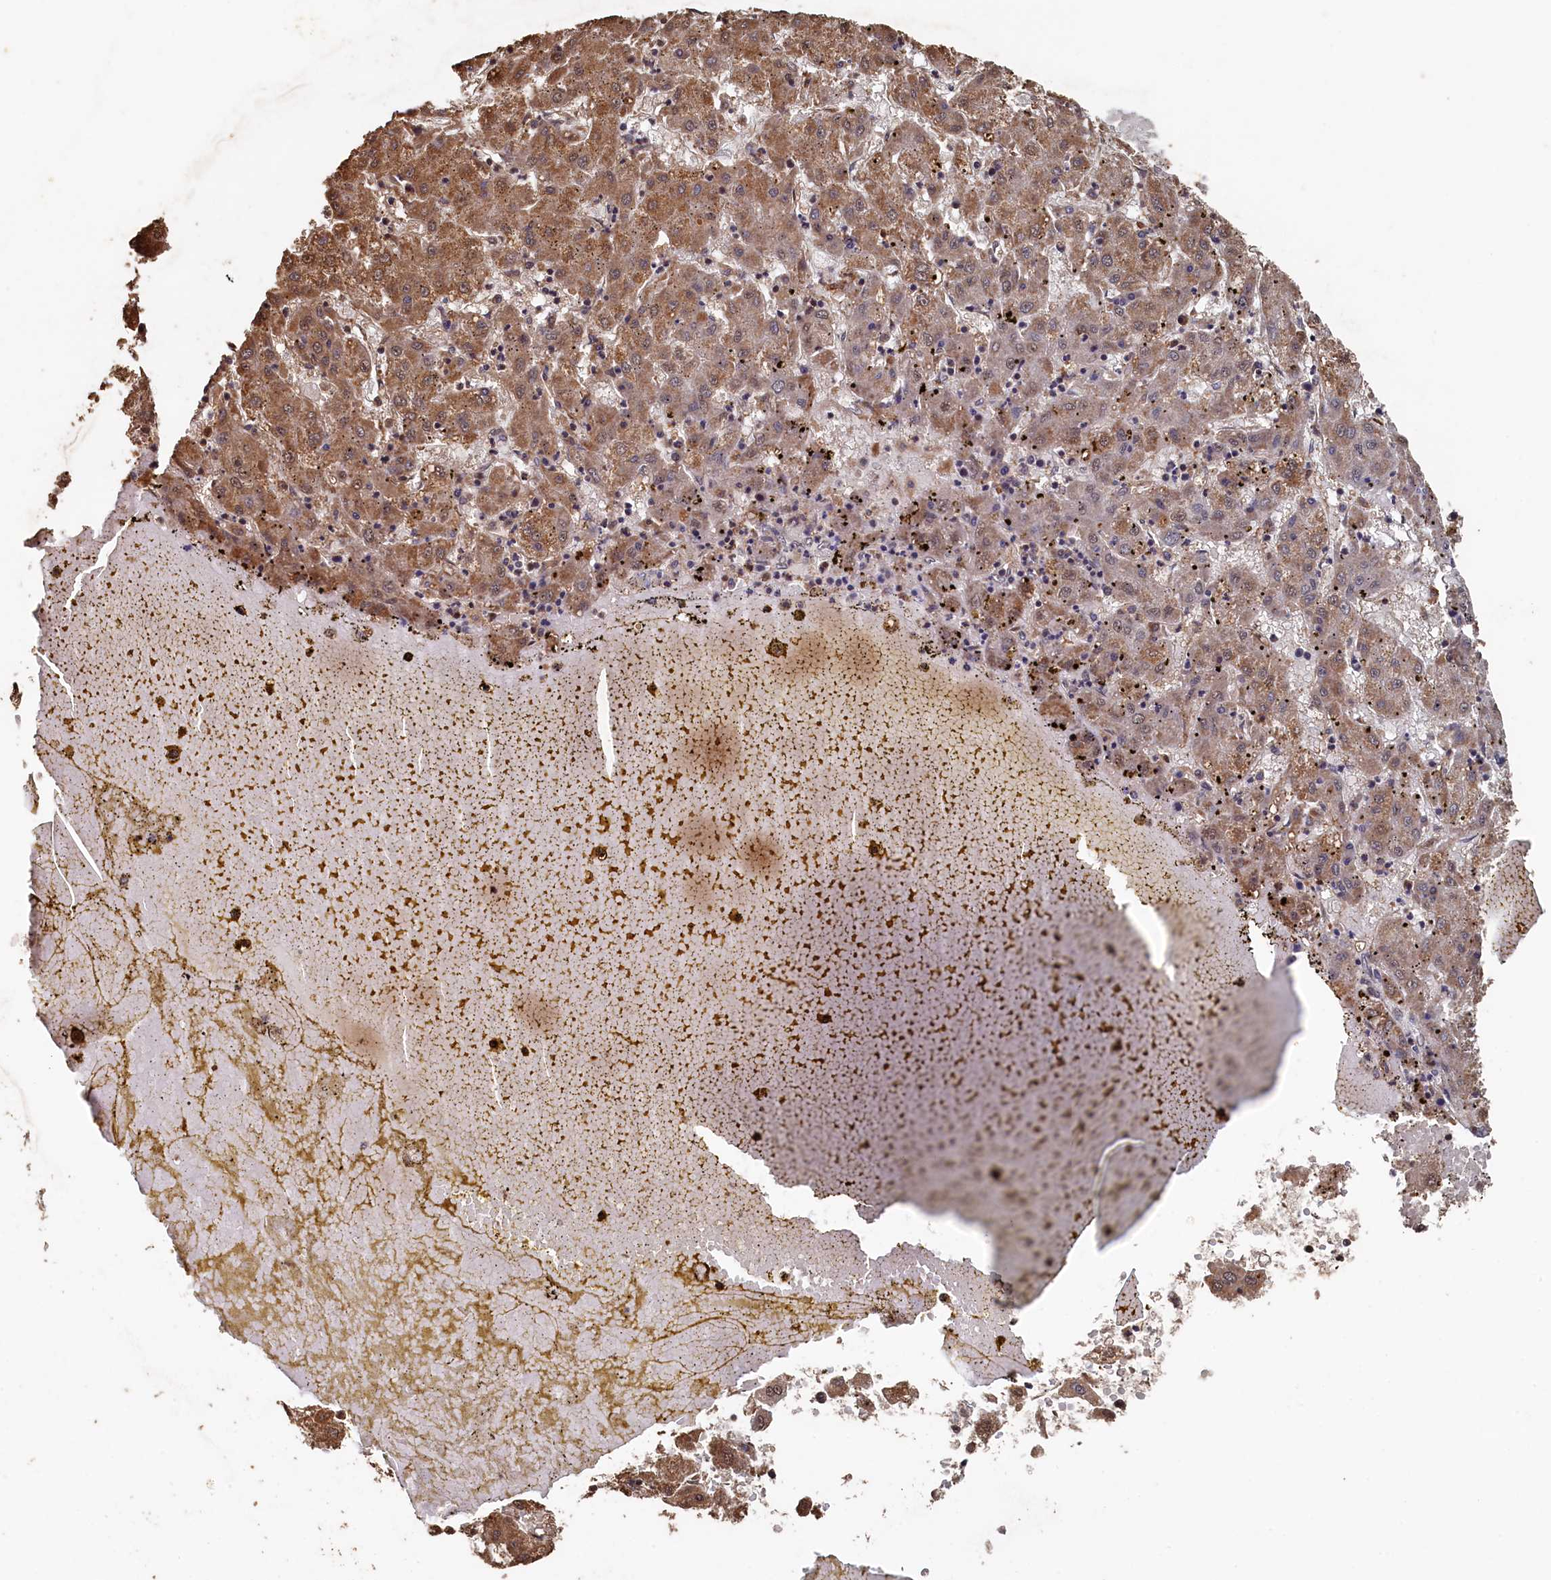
{"staining": {"intensity": "moderate", "quantity": "25%-75%", "location": "cytoplasmic/membranous"}, "tissue": "liver cancer", "cell_type": "Tumor cells", "image_type": "cancer", "snomed": [{"axis": "morphology", "description": "Carcinoma, Hepatocellular, NOS"}, {"axis": "topography", "description": "Liver"}], "caption": "Brown immunohistochemical staining in liver cancer (hepatocellular carcinoma) displays moderate cytoplasmic/membranous positivity in about 25%-75% of tumor cells.", "gene": "PIGN", "patient": {"sex": "male", "age": 72}}